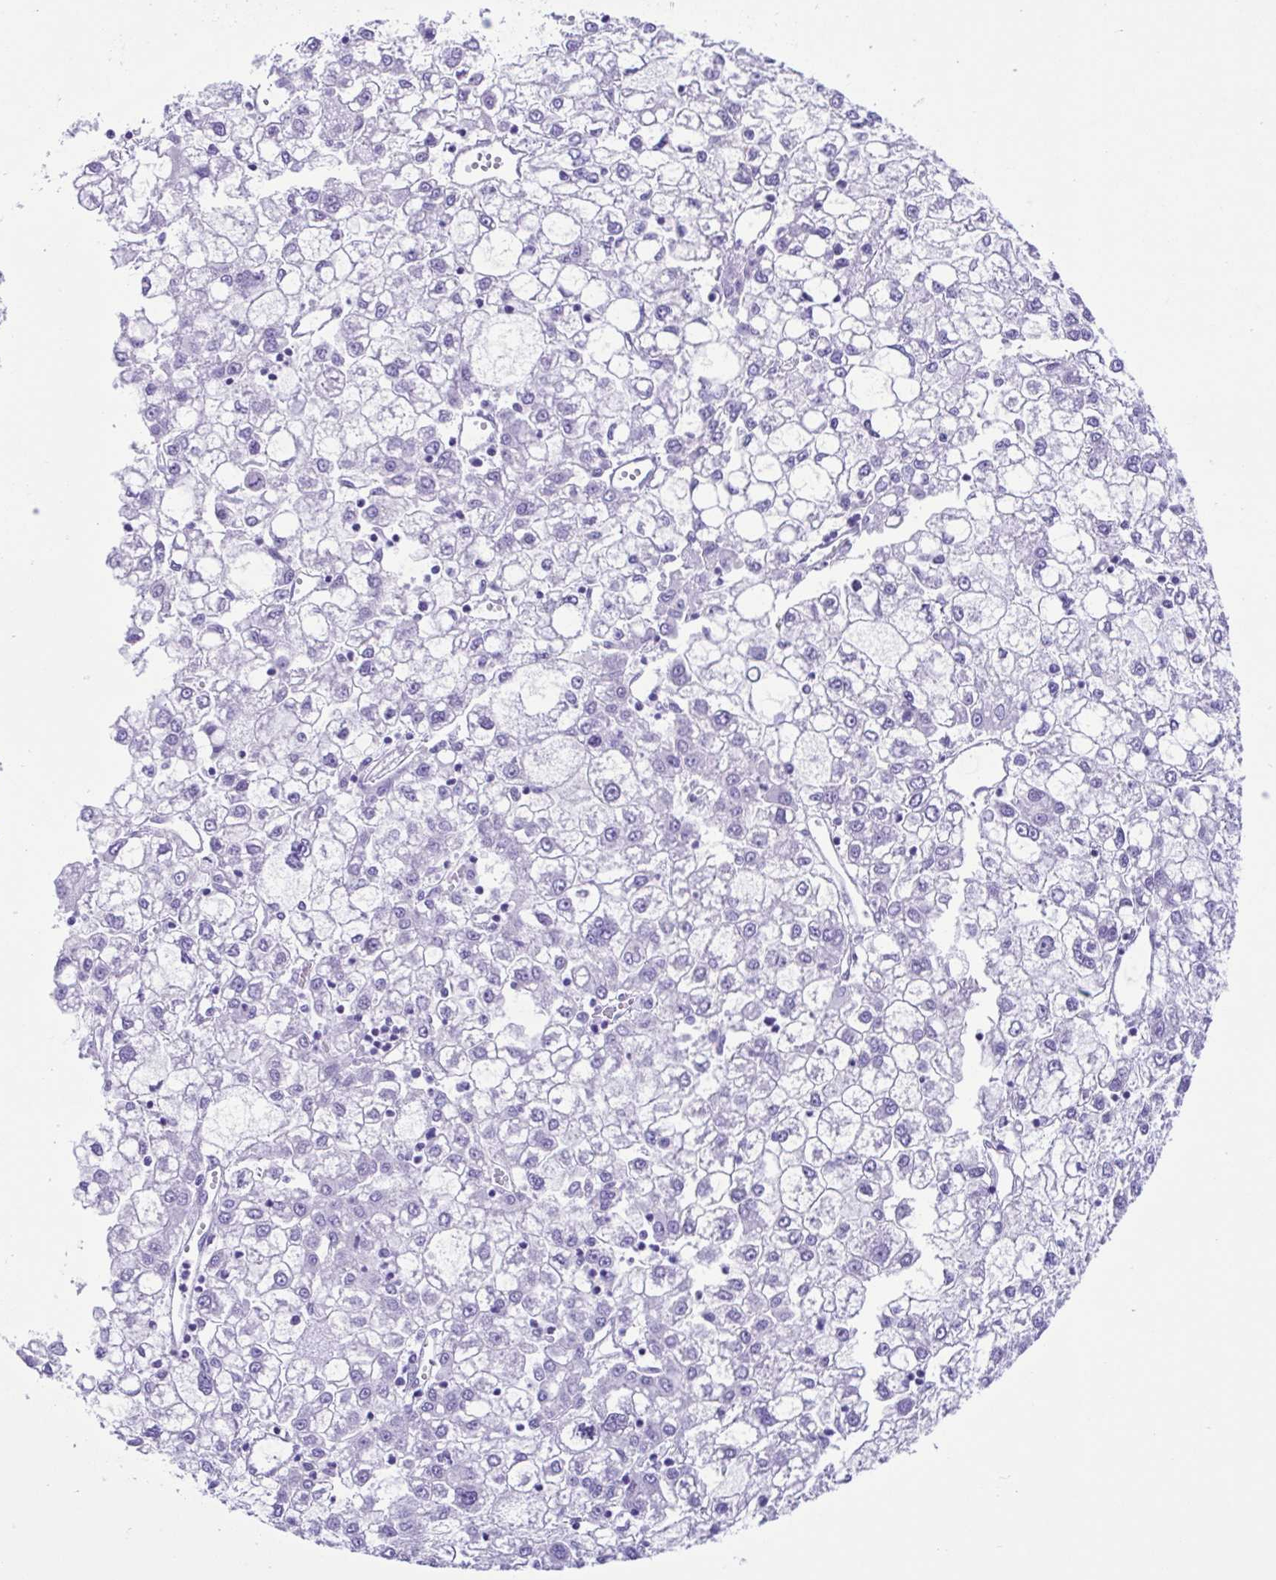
{"staining": {"intensity": "negative", "quantity": "none", "location": "none"}, "tissue": "liver cancer", "cell_type": "Tumor cells", "image_type": "cancer", "snomed": [{"axis": "morphology", "description": "Carcinoma, Hepatocellular, NOS"}, {"axis": "topography", "description": "Liver"}], "caption": "Immunohistochemistry photomicrograph of neoplastic tissue: human hepatocellular carcinoma (liver) stained with DAB (3,3'-diaminobenzidine) reveals no significant protein expression in tumor cells.", "gene": "ACTRT3", "patient": {"sex": "male", "age": 40}}